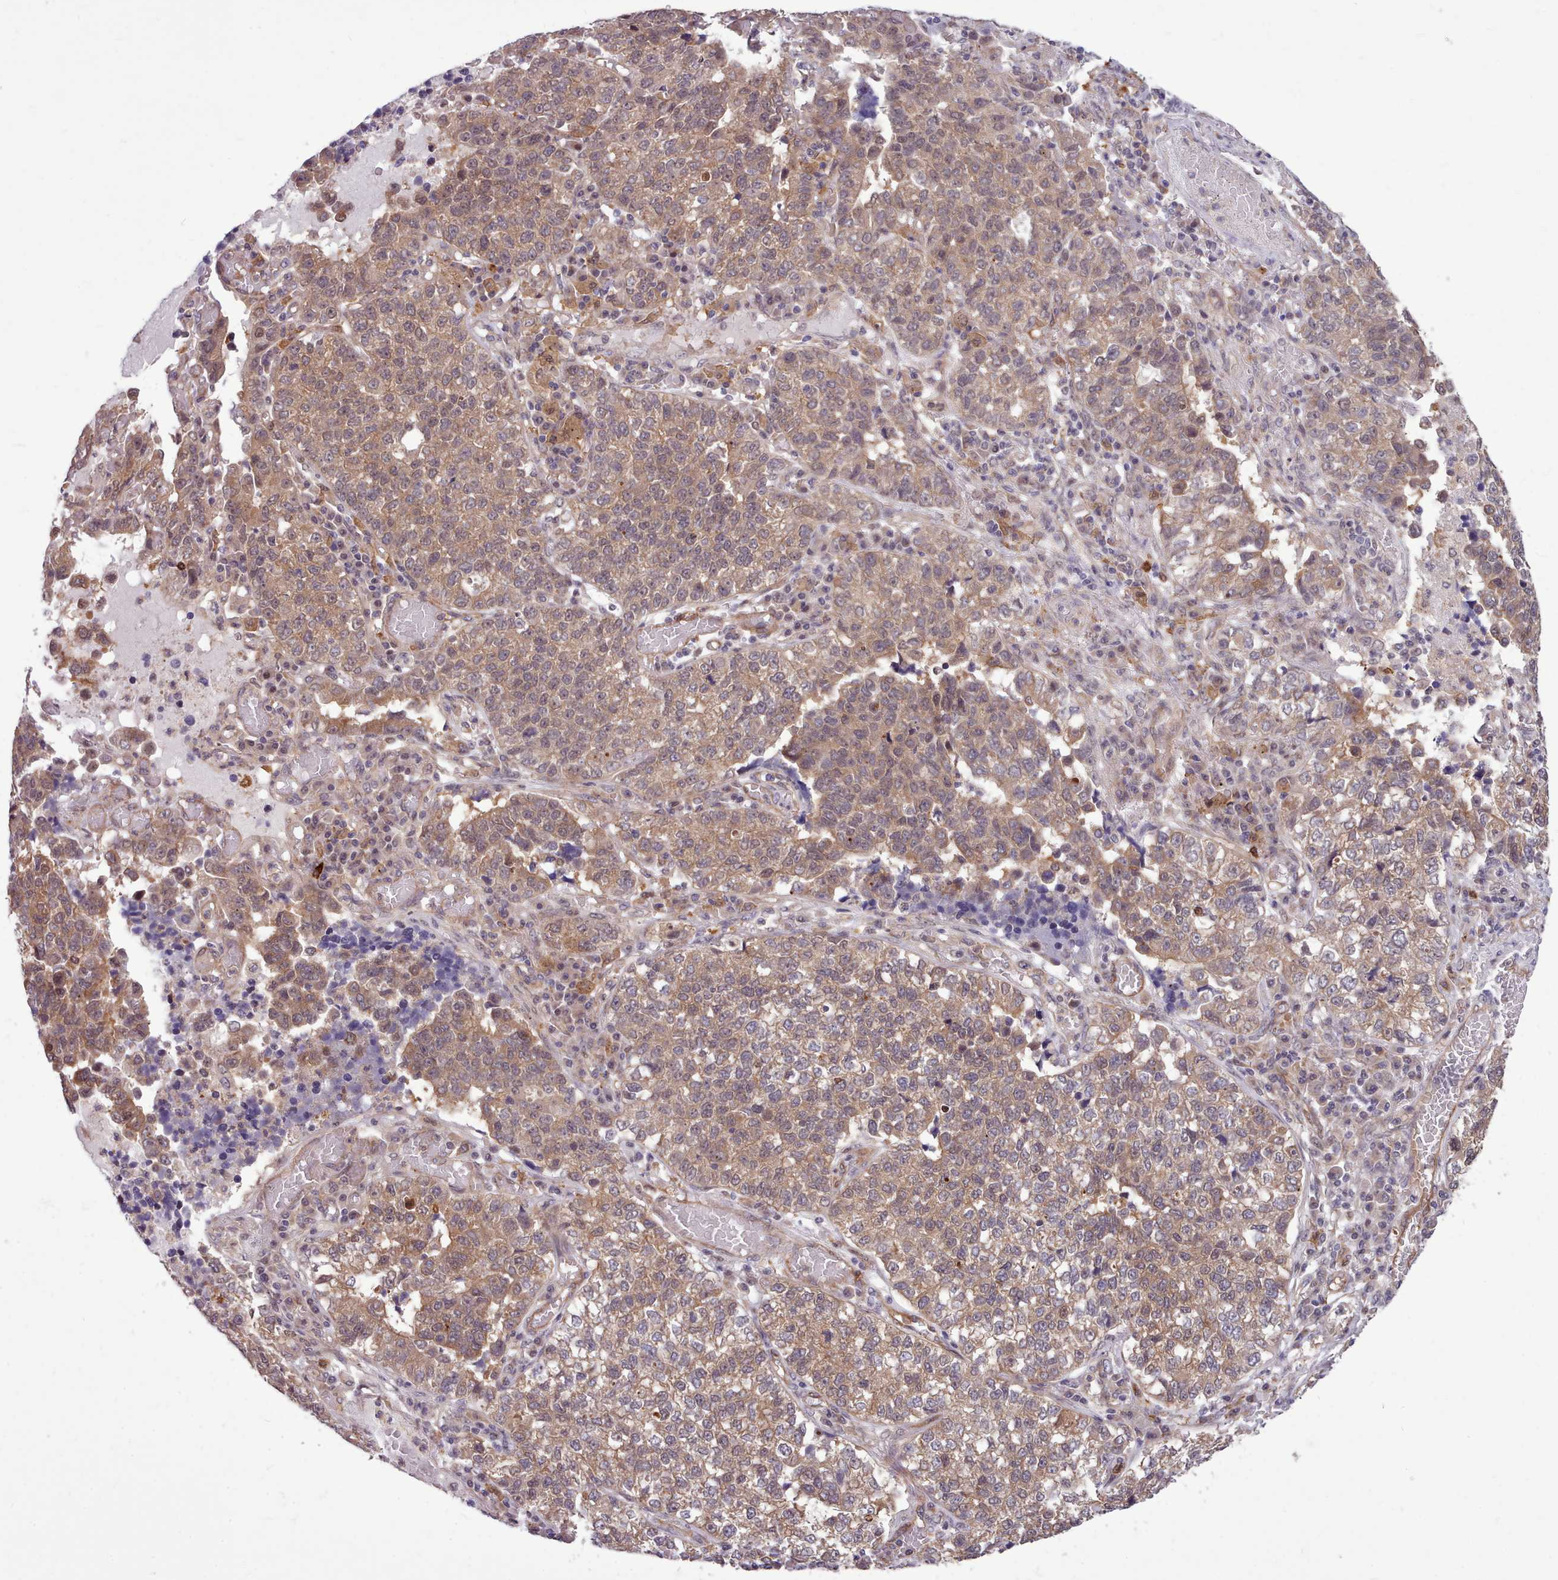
{"staining": {"intensity": "weak", "quantity": ">75%", "location": "cytoplasmic/membranous"}, "tissue": "lung cancer", "cell_type": "Tumor cells", "image_type": "cancer", "snomed": [{"axis": "morphology", "description": "Adenocarcinoma, NOS"}, {"axis": "topography", "description": "Lung"}], "caption": "This is an image of immunohistochemistry staining of lung cancer, which shows weak expression in the cytoplasmic/membranous of tumor cells.", "gene": "AHCY", "patient": {"sex": "male", "age": 49}}